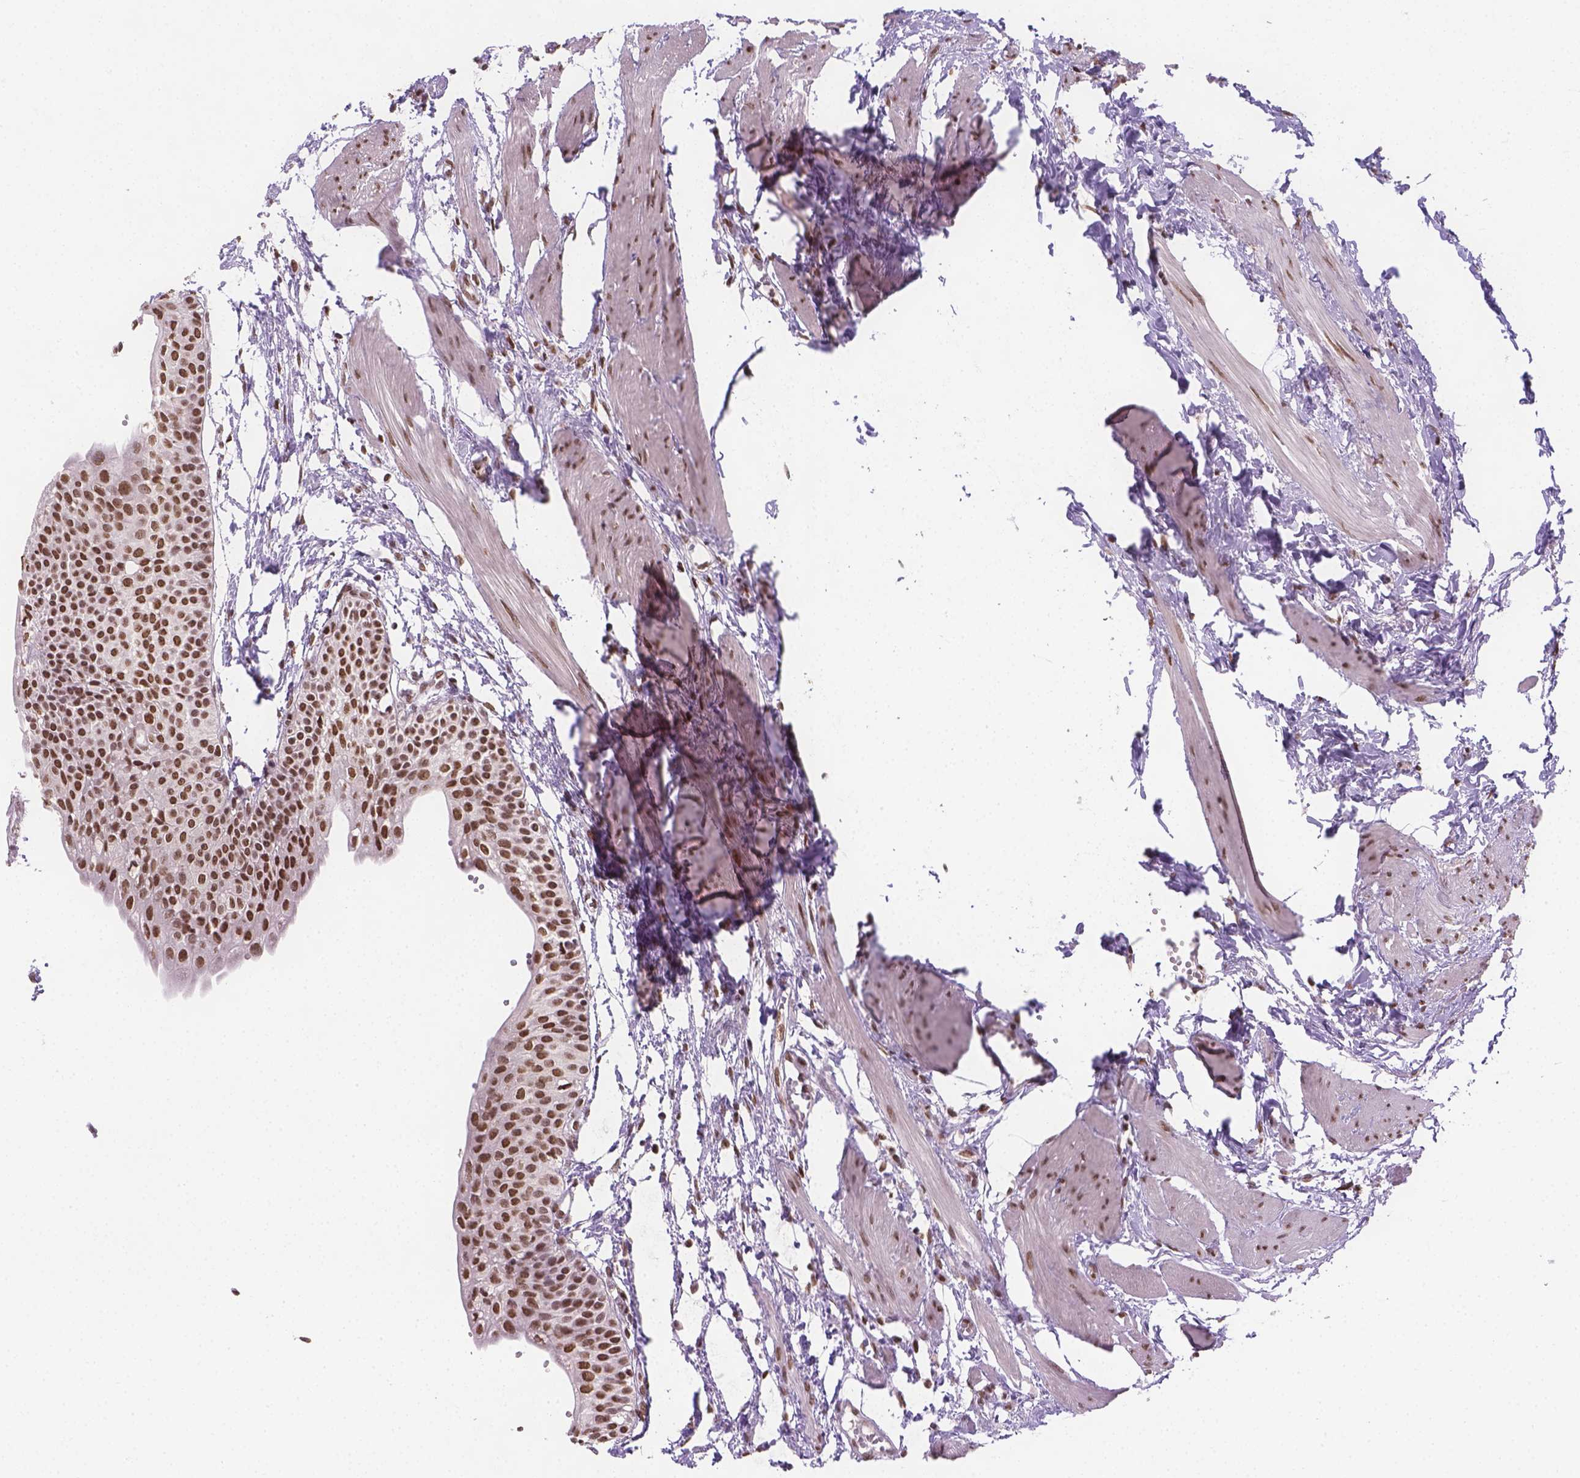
{"staining": {"intensity": "strong", "quantity": ">75%", "location": "nuclear"}, "tissue": "urinary bladder", "cell_type": "Urothelial cells", "image_type": "normal", "snomed": [{"axis": "morphology", "description": "Normal tissue, NOS"}, {"axis": "topography", "description": "Urinary bladder"}, {"axis": "topography", "description": "Peripheral nerve tissue"}], "caption": "Strong nuclear staining for a protein is seen in approximately >75% of urothelial cells of benign urinary bladder using IHC.", "gene": "FANCE", "patient": {"sex": "male", "age": 55}}